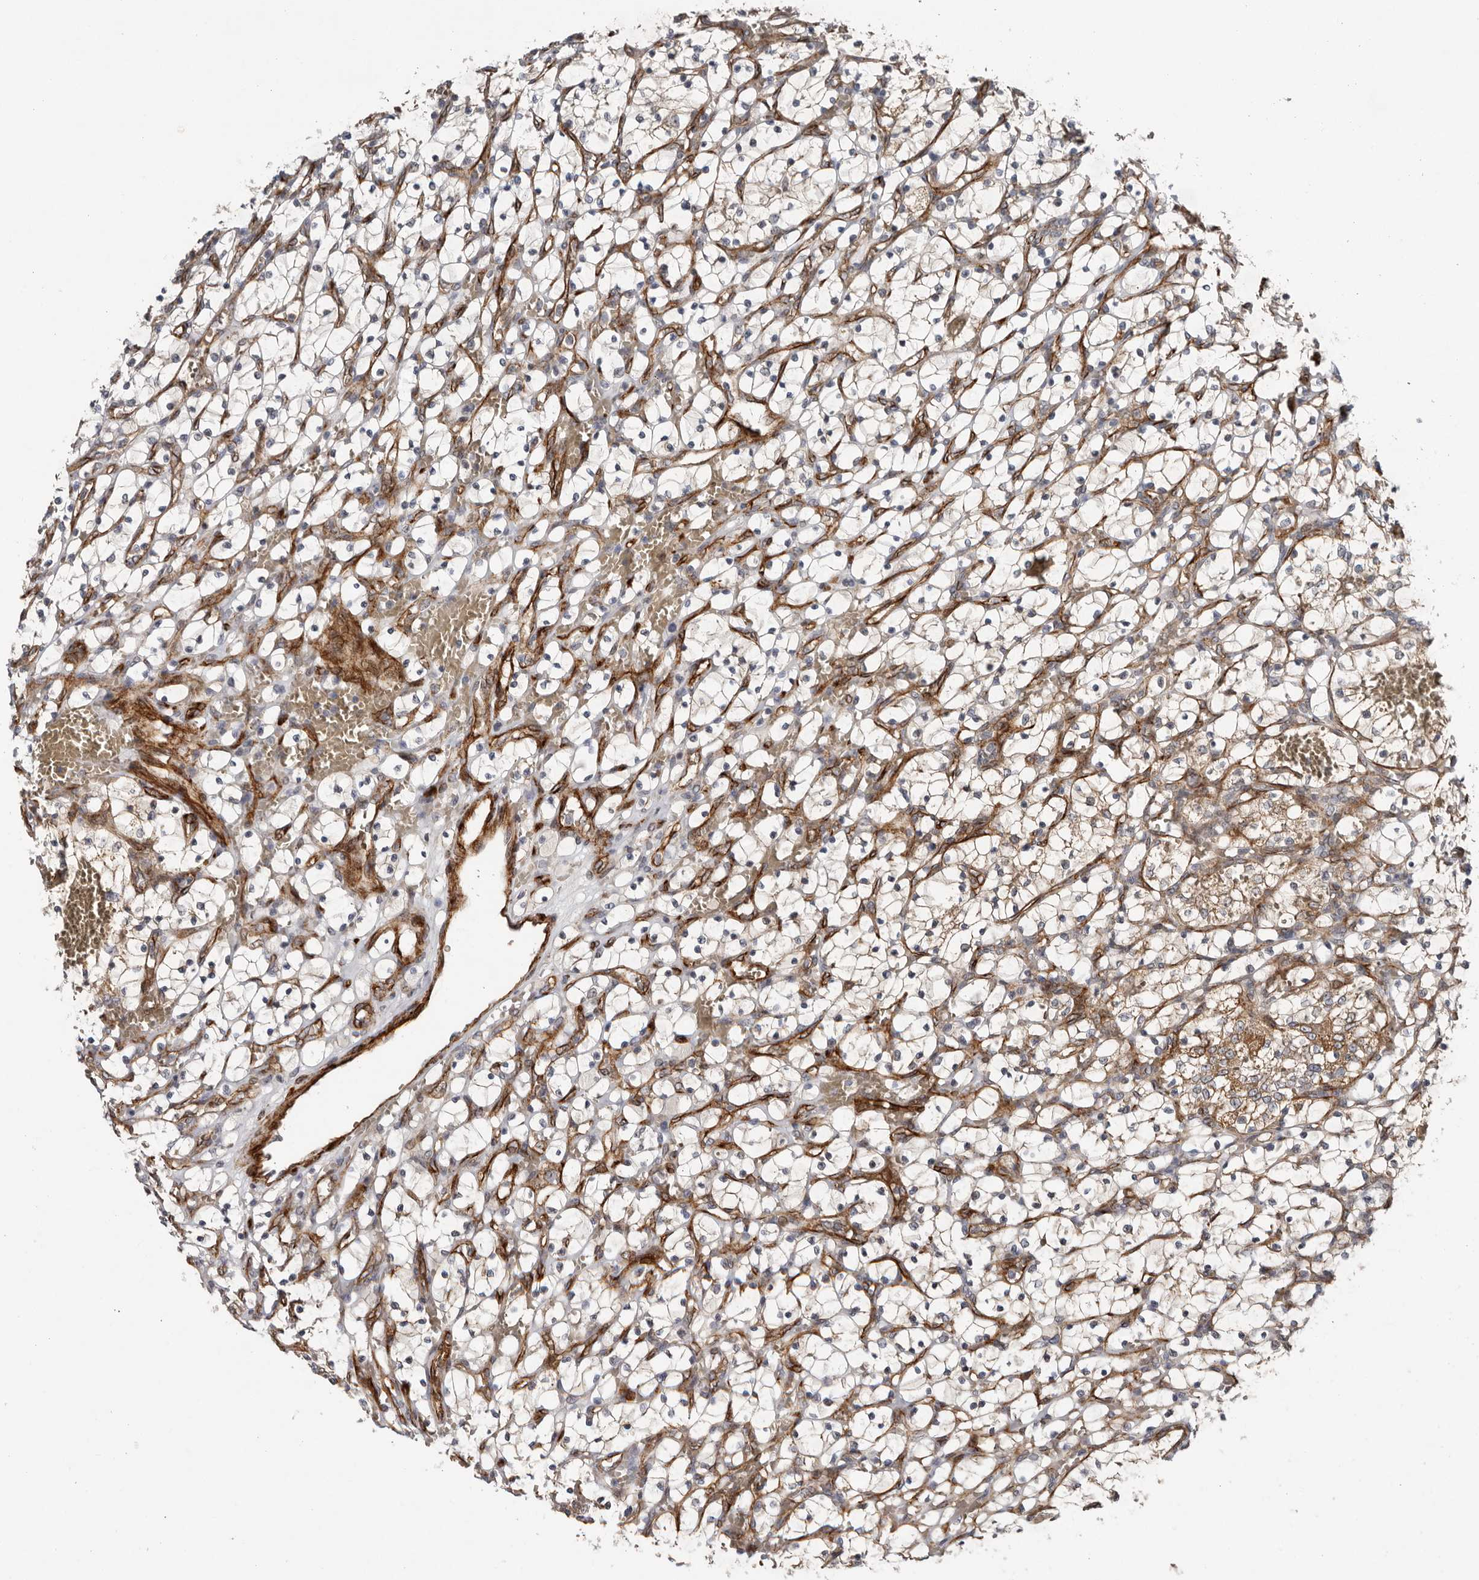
{"staining": {"intensity": "moderate", "quantity": "25%-75%", "location": "cytoplasmic/membranous"}, "tissue": "renal cancer", "cell_type": "Tumor cells", "image_type": "cancer", "snomed": [{"axis": "morphology", "description": "Adenocarcinoma, NOS"}, {"axis": "topography", "description": "Kidney"}], "caption": "About 25%-75% of tumor cells in renal adenocarcinoma demonstrate moderate cytoplasmic/membranous protein expression as visualized by brown immunohistochemical staining.", "gene": "RANBP17", "patient": {"sex": "female", "age": 69}}